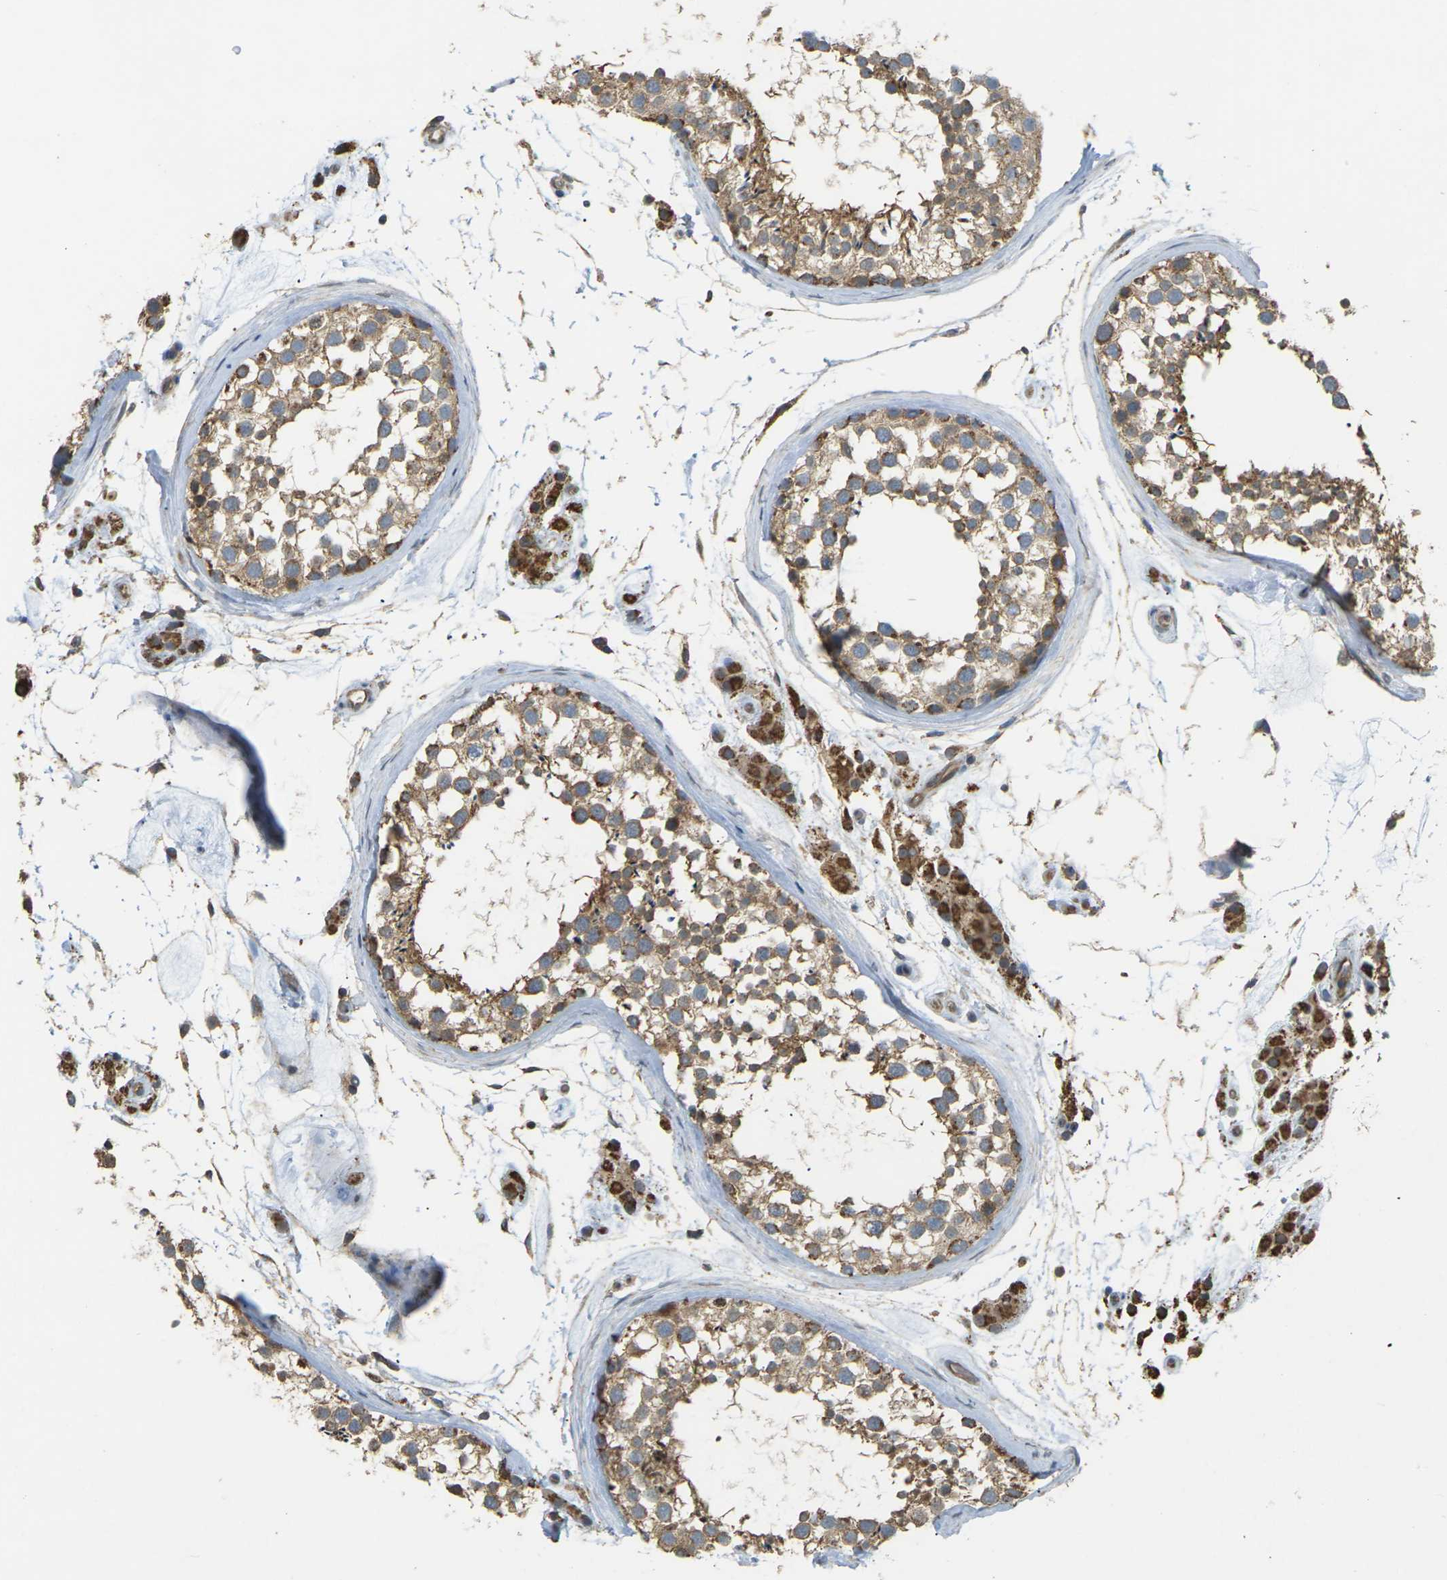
{"staining": {"intensity": "moderate", "quantity": ">75%", "location": "cytoplasmic/membranous"}, "tissue": "testis", "cell_type": "Cells in seminiferous ducts", "image_type": "normal", "snomed": [{"axis": "morphology", "description": "Normal tissue, NOS"}, {"axis": "topography", "description": "Testis"}], "caption": "Immunohistochemical staining of benign testis demonstrates moderate cytoplasmic/membranous protein expression in approximately >75% of cells in seminiferous ducts.", "gene": "KSR1", "patient": {"sex": "male", "age": 46}}